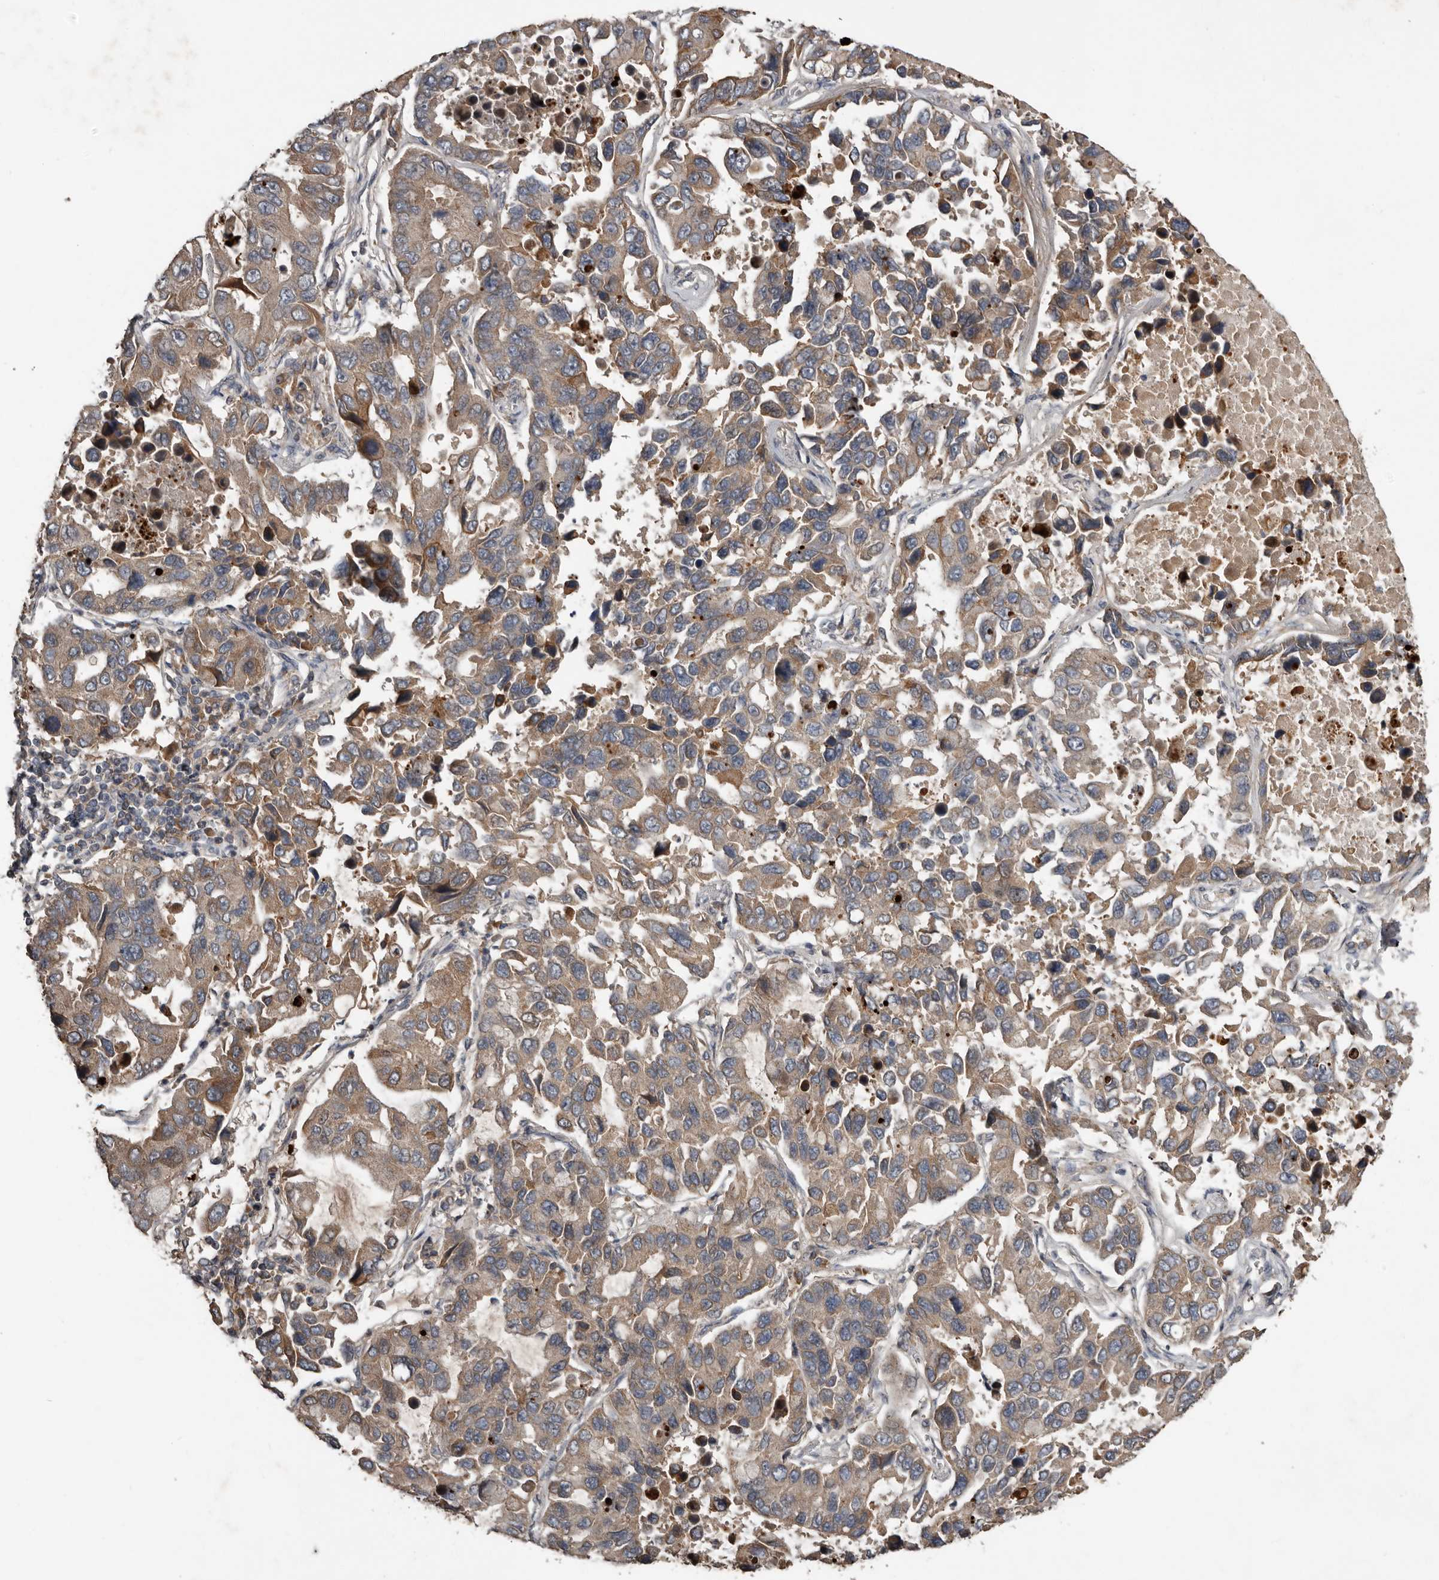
{"staining": {"intensity": "moderate", "quantity": ">75%", "location": "cytoplasmic/membranous"}, "tissue": "lung cancer", "cell_type": "Tumor cells", "image_type": "cancer", "snomed": [{"axis": "morphology", "description": "Adenocarcinoma, NOS"}, {"axis": "topography", "description": "Lung"}], "caption": "IHC (DAB) staining of human lung cancer (adenocarcinoma) exhibits moderate cytoplasmic/membranous protein staining in about >75% of tumor cells. (IHC, brightfield microscopy, high magnification).", "gene": "NMUR1", "patient": {"sex": "male", "age": 64}}